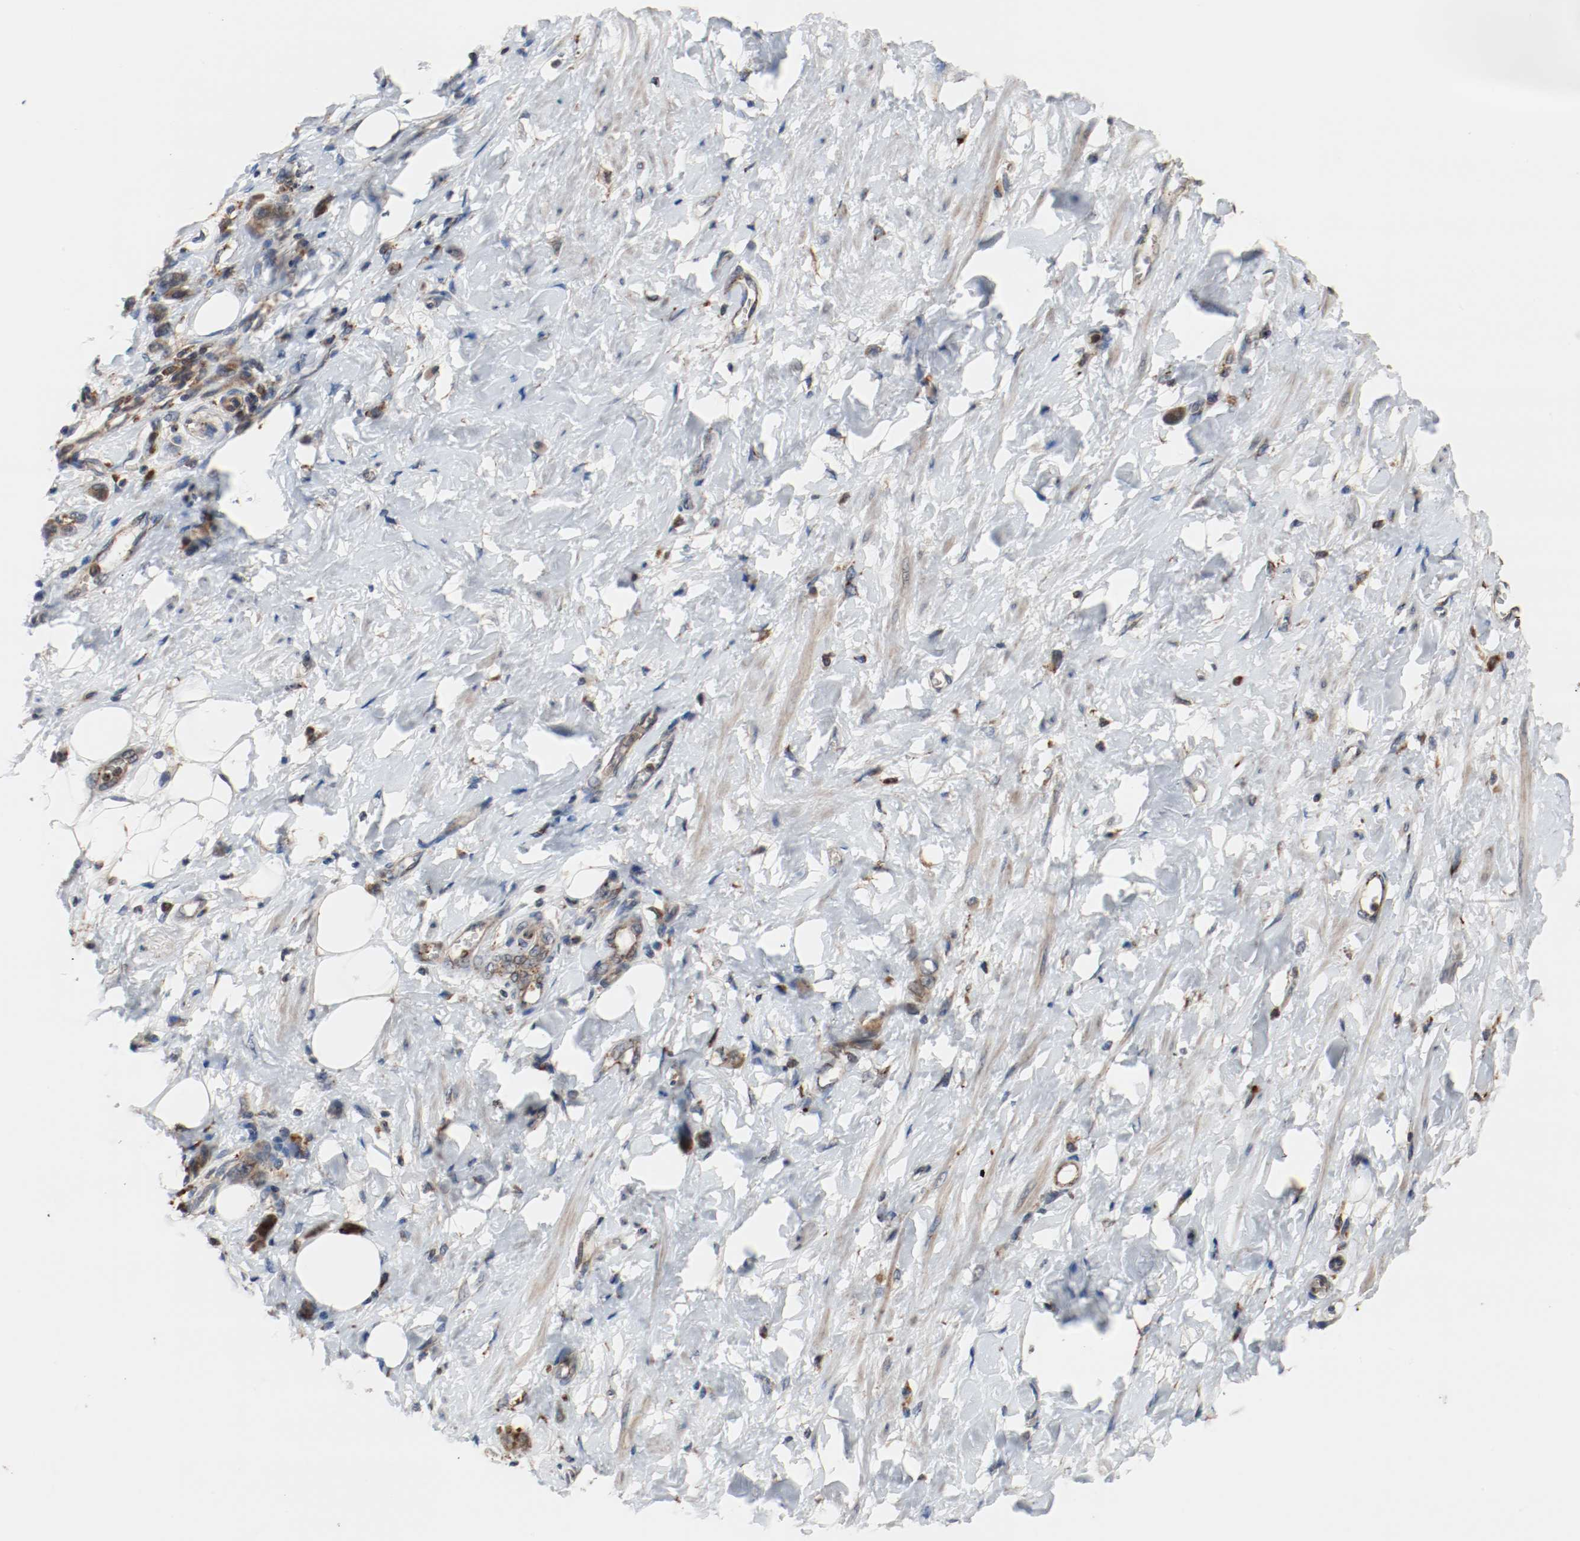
{"staining": {"intensity": "moderate", "quantity": ">75%", "location": "cytoplasmic/membranous"}, "tissue": "stomach cancer", "cell_type": "Tumor cells", "image_type": "cancer", "snomed": [{"axis": "morphology", "description": "Adenocarcinoma, NOS"}, {"axis": "topography", "description": "Stomach"}], "caption": "Protein analysis of stomach cancer tissue shows moderate cytoplasmic/membranous staining in about >75% of tumor cells. Immunohistochemistry stains the protein of interest in brown and the nuclei are stained blue.", "gene": "LAMP2", "patient": {"sex": "male", "age": 82}}